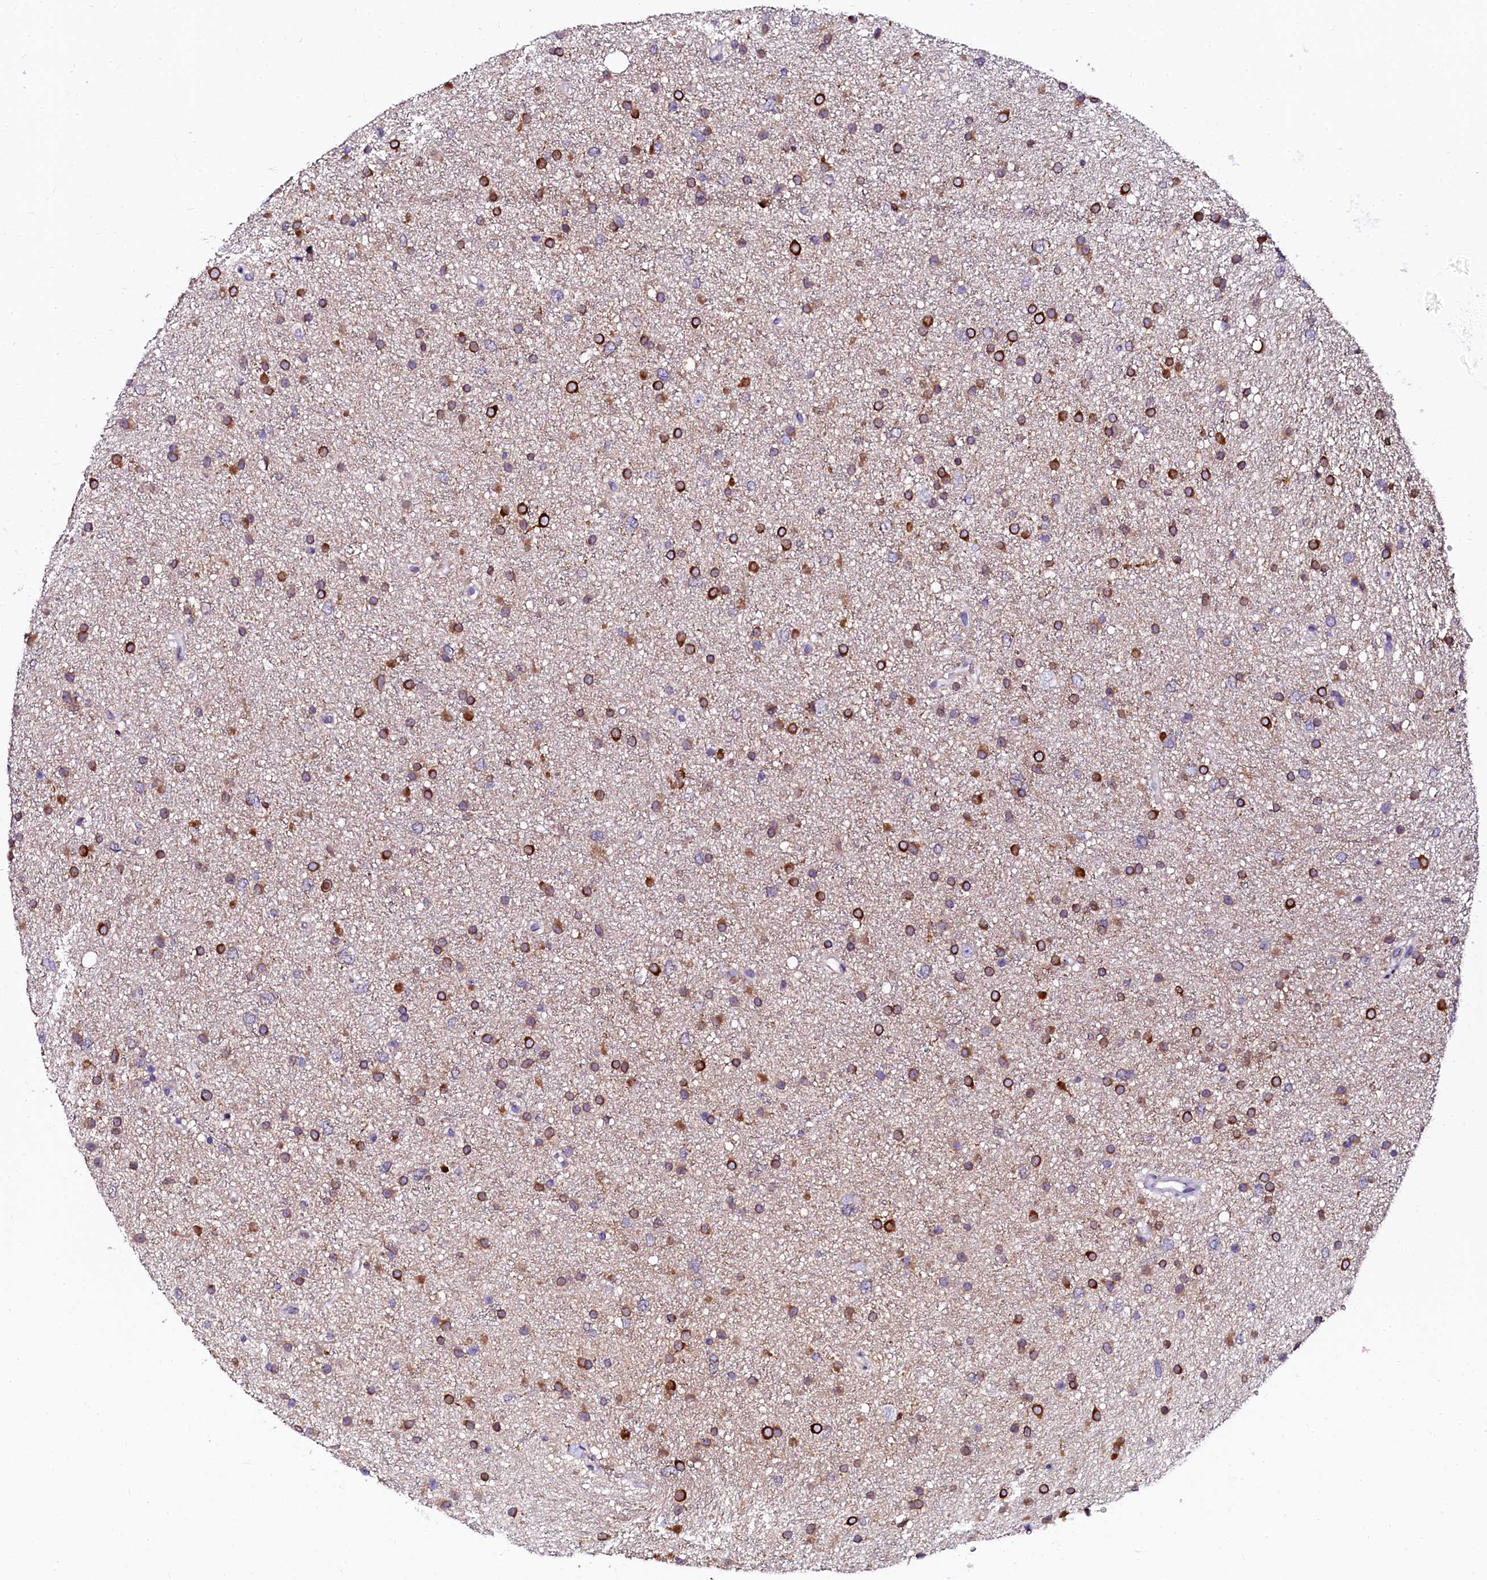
{"staining": {"intensity": "strong", "quantity": "25%-75%", "location": "cytoplasmic/membranous"}, "tissue": "glioma", "cell_type": "Tumor cells", "image_type": "cancer", "snomed": [{"axis": "morphology", "description": "Glioma, malignant, Low grade"}, {"axis": "topography", "description": "Cerebral cortex"}], "caption": "Low-grade glioma (malignant) stained with a brown dye shows strong cytoplasmic/membranous positive staining in about 25%-75% of tumor cells.", "gene": "CTDSPL2", "patient": {"sex": "female", "age": 39}}